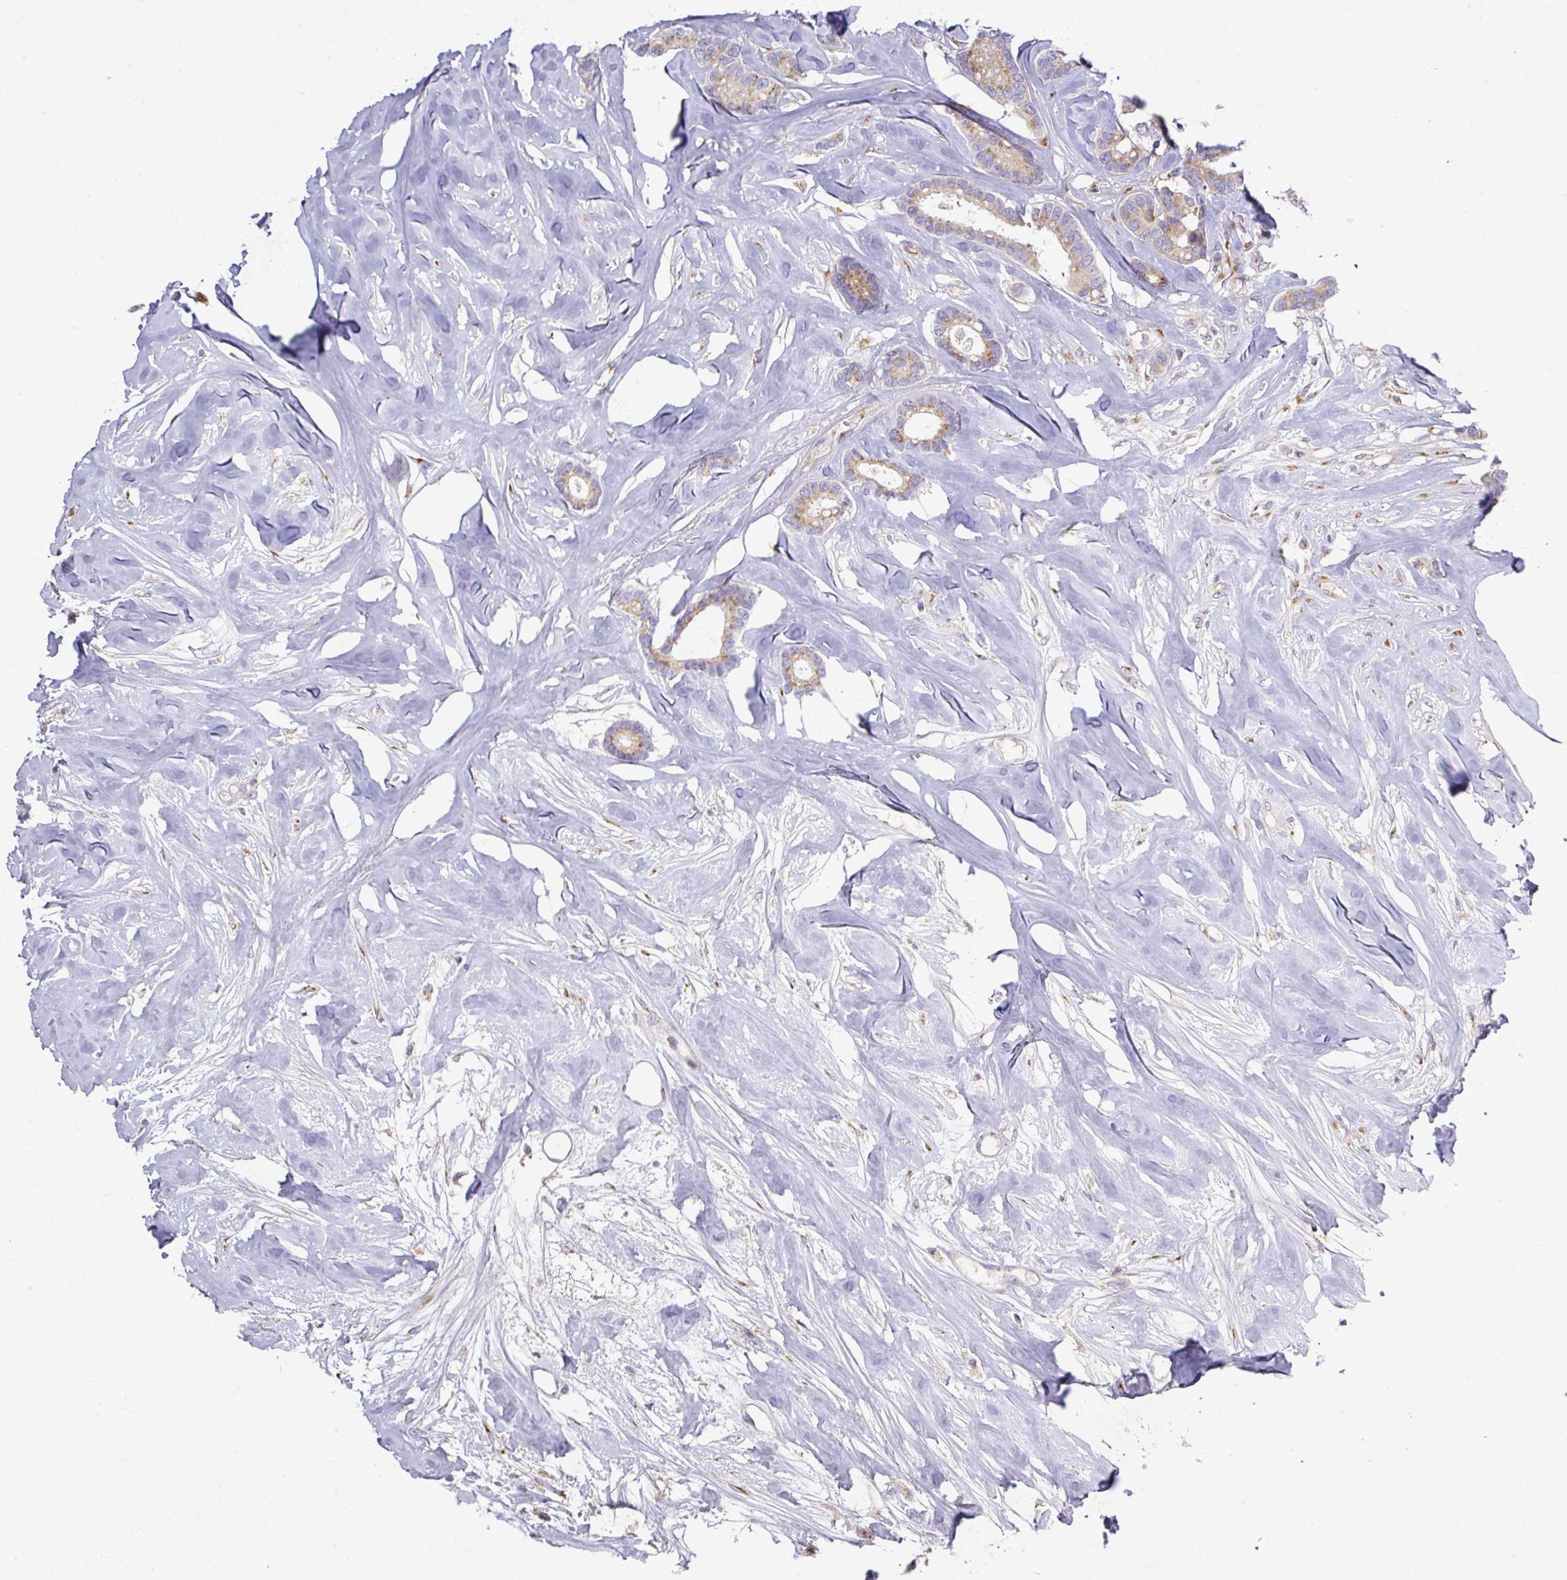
{"staining": {"intensity": "moderate", "quantity": ">75%", "location": "cytoplasmic/membranous"}, "tissue": "breast cancer", "cell_type": "Tumor cells", "image_type": "cancer", "snomed": [{"axis": "morphology", "description": "Duct carcinoma"}, {"axis": "topography", "description": "Breast"}], "caption": "Tumor cells exhibit moderate cytoplasmic/membranous staining in approximately >75% of cells in invasive ductal carcinoma (breast).", "gene": "VTI1A", "patient": {"sex": "female", "age": 87}}